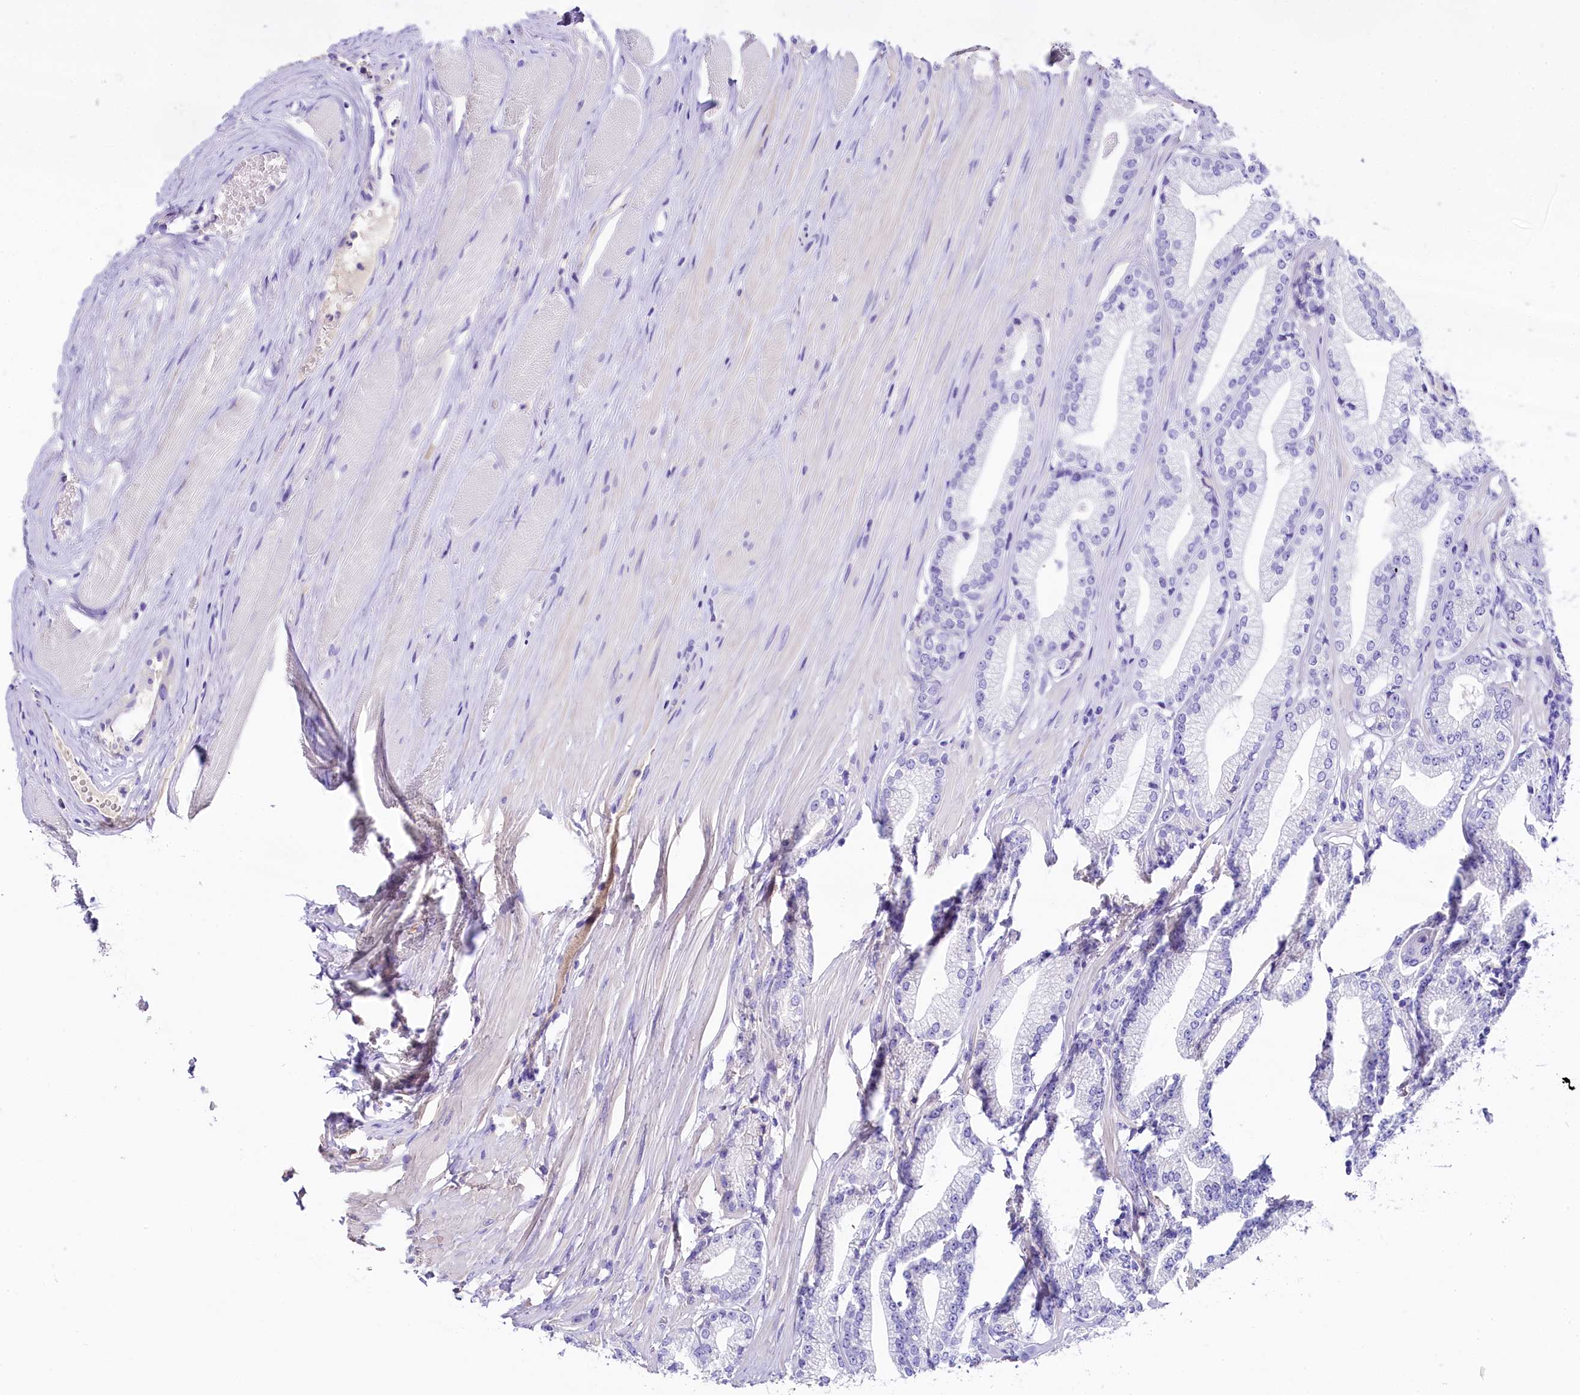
{"staining": {"intensity": "negative", "quantity": "none", "location": "none"}, "tissue": "prostate cancer", "cell_type": "Tumor cells", "image_type": "cancer", "snomed": [{"axis": "morphology", "description": "Adenocarcinoma, High grade"}, {"axis": "topography", "description": "Prostate"}], "caption": "High power microscopy histopathology image of an immunohistochemistry image of prostate high-grade adenocarcinoma, revealing no significant positivity in tumor cells.", "gene": "SKIDA1", "patient": {"sex": "male", "age": 67}}